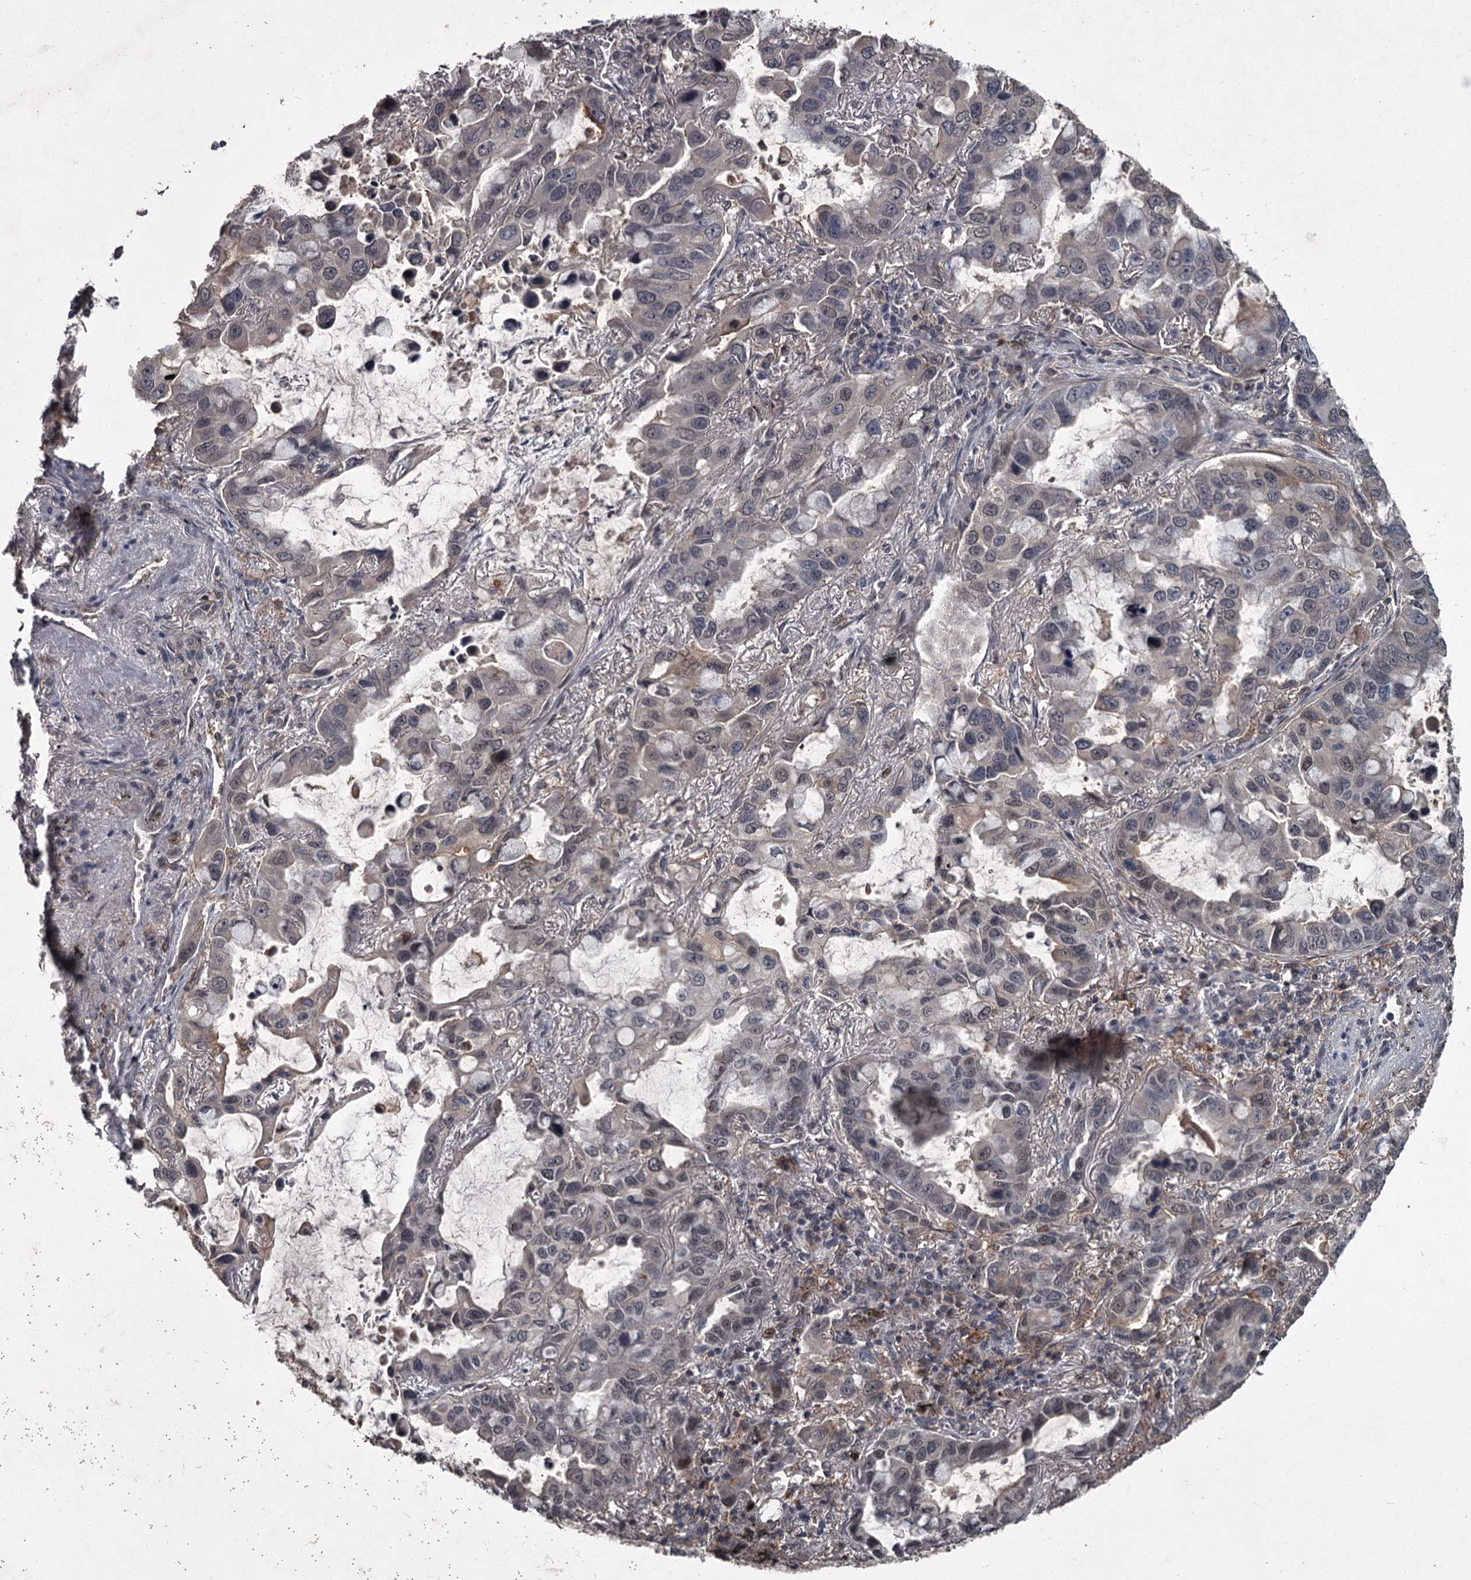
{"staining": {"intensity": "negative", "quantity": "none", "location": "none"}, "tissue": "lung cancer", "cell_type": "Tumor cells", "image_type": "cancer", "snomed": [{"axis": "morphology", "description": "Adenocarcinoma, NOS"}, {"axis": "topography", "description": "Lung"}], "caption": "Lung adenocarcinoma was stained to show a protein in brown. There is no significant staining in tumor cells.", "gene": "FLVCR2", "patient": {"sex": "male", "age": 64}}